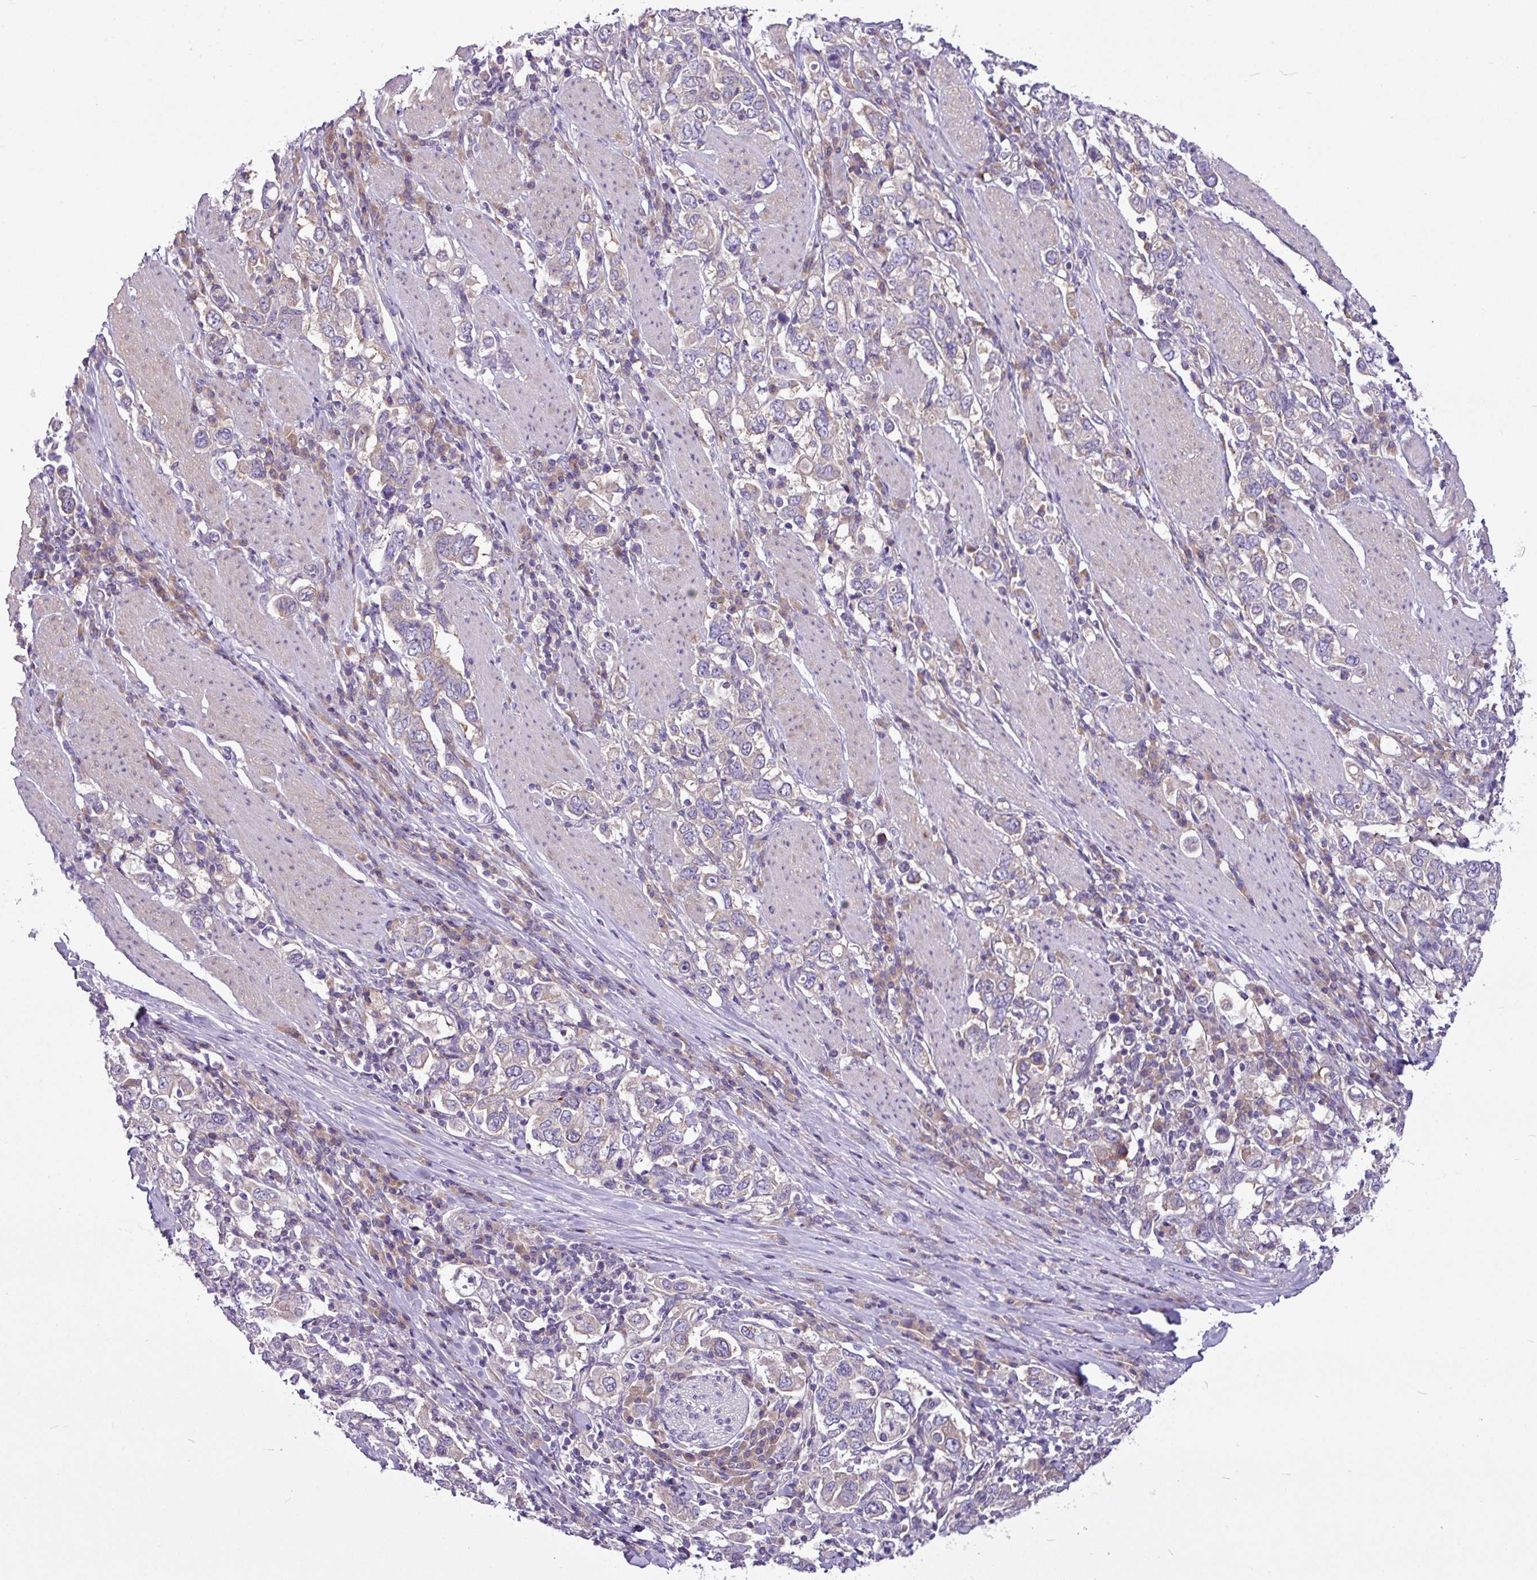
{"staining": {"intensity": "weak", "quantity": "25%-75%", "location": "cytoplasmic/membranous"}, "tissue": "stomach cancer", "cell_type": "Tumor cells", "image_type": "cancer", "snomed": [{"axis": "morphology", "description": "Adenocarcinoma, NOS"}, {"axis": "topography", "description": "Stomach, upper"}], "caption": "Approximately 25%-75% of tumor cells in stomach adenocarcinoma demonstrate weak cytoplasmic/membranous protein expression as visualized by brown immunohistochemical staining.", "gene": "MROH2A", "patient": {"sex": "male", "age": 62}}